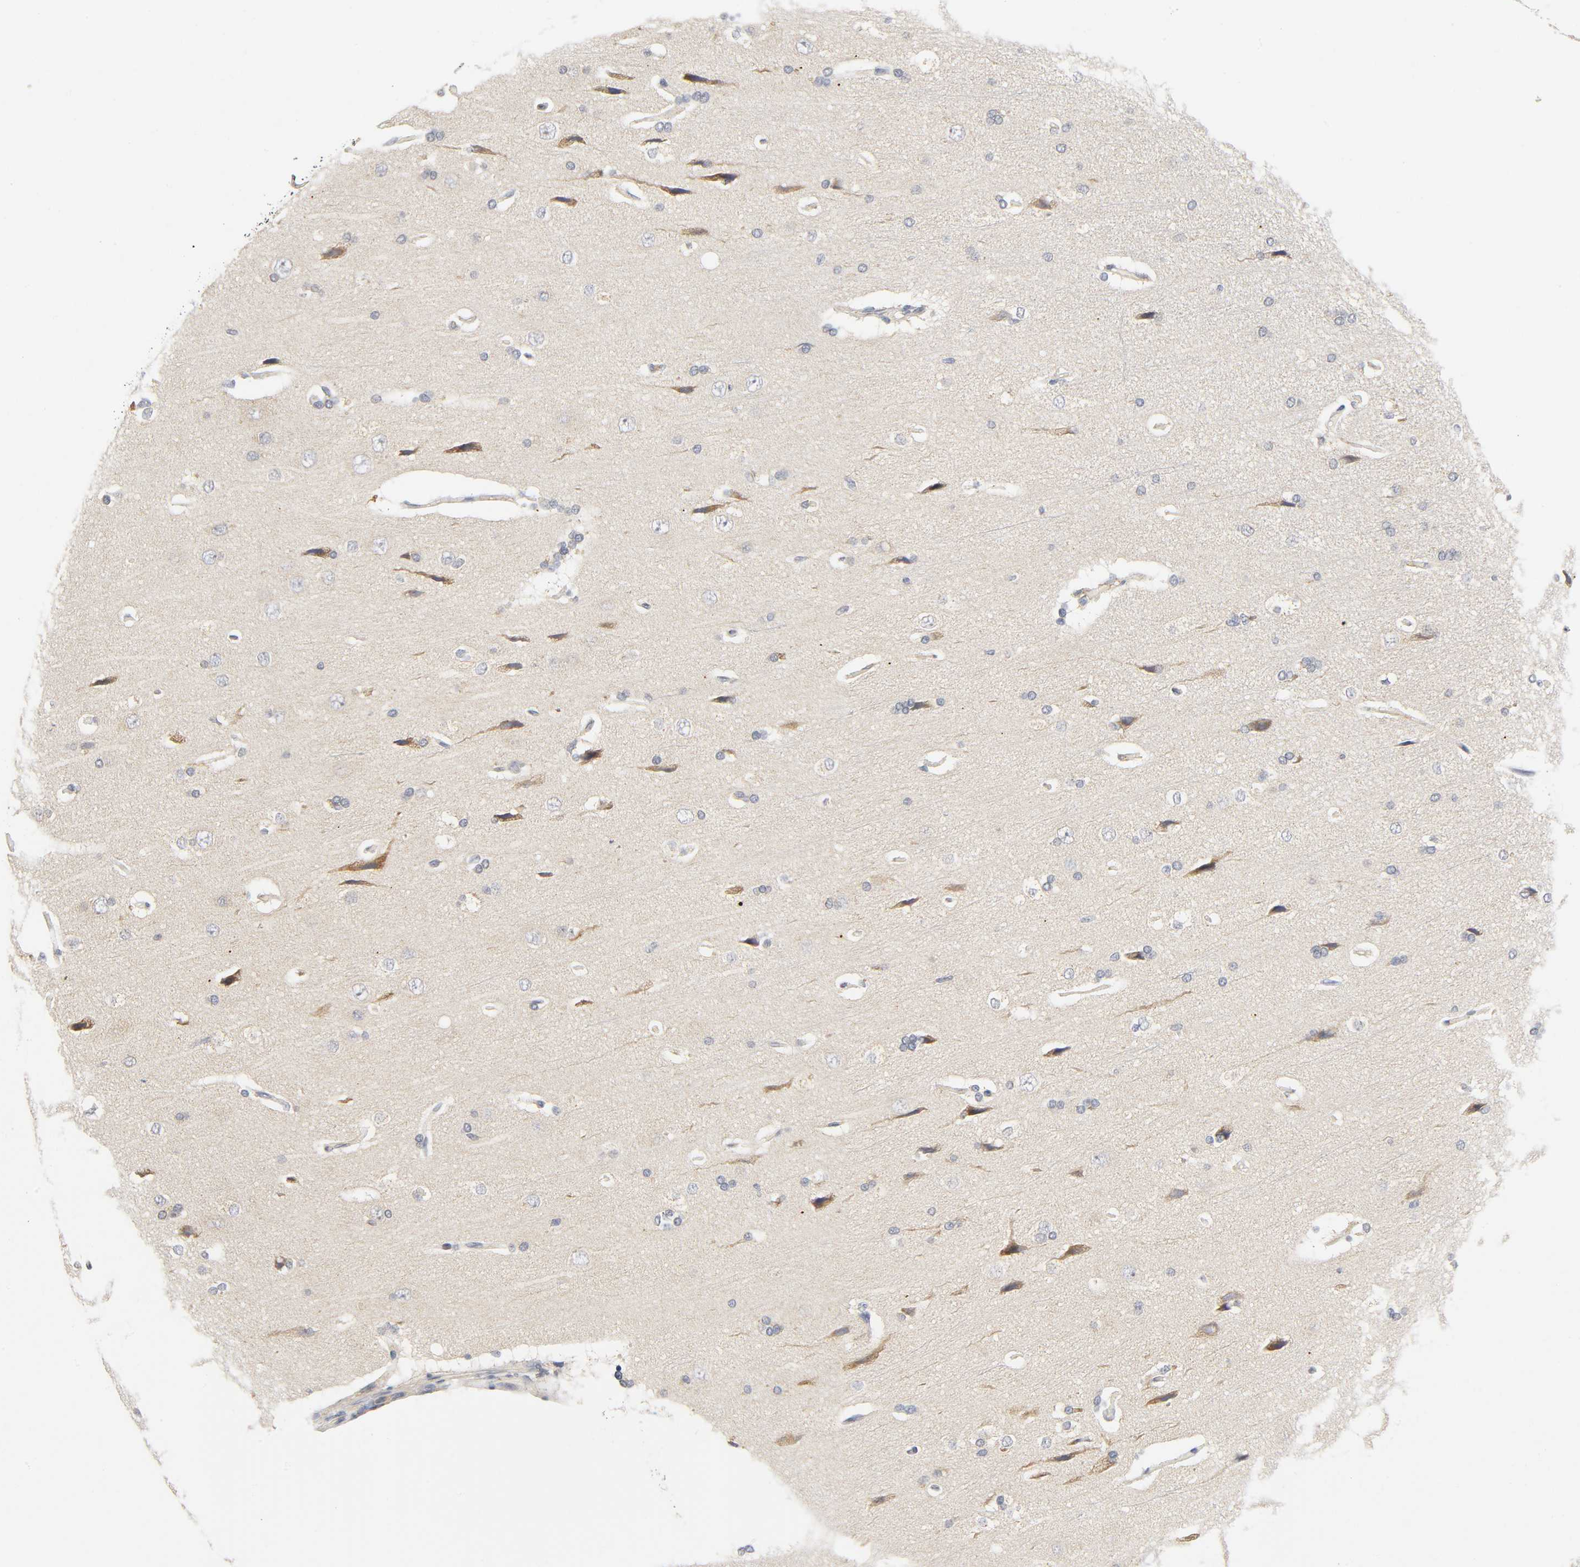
{"staining": {"intensity": "negative", "quantity": "none", "location": "none"}, "tissue": "cerebral cortex", "cell_type": "Endothelial cells", "image_type": "normal", "snomed": [{"axis": "morphology", "description": "Normal tissue, NOS"}, {"axis": "topography", "description": "Cerebral cortex"}], "caption": "This is an immunohistochemistry (IHC) histopathology image of normal human cerebral cortex. There is no positivity in endothelial cells.", "gene": "NRP1", "patient": {"sex": "male", "age": 62}}